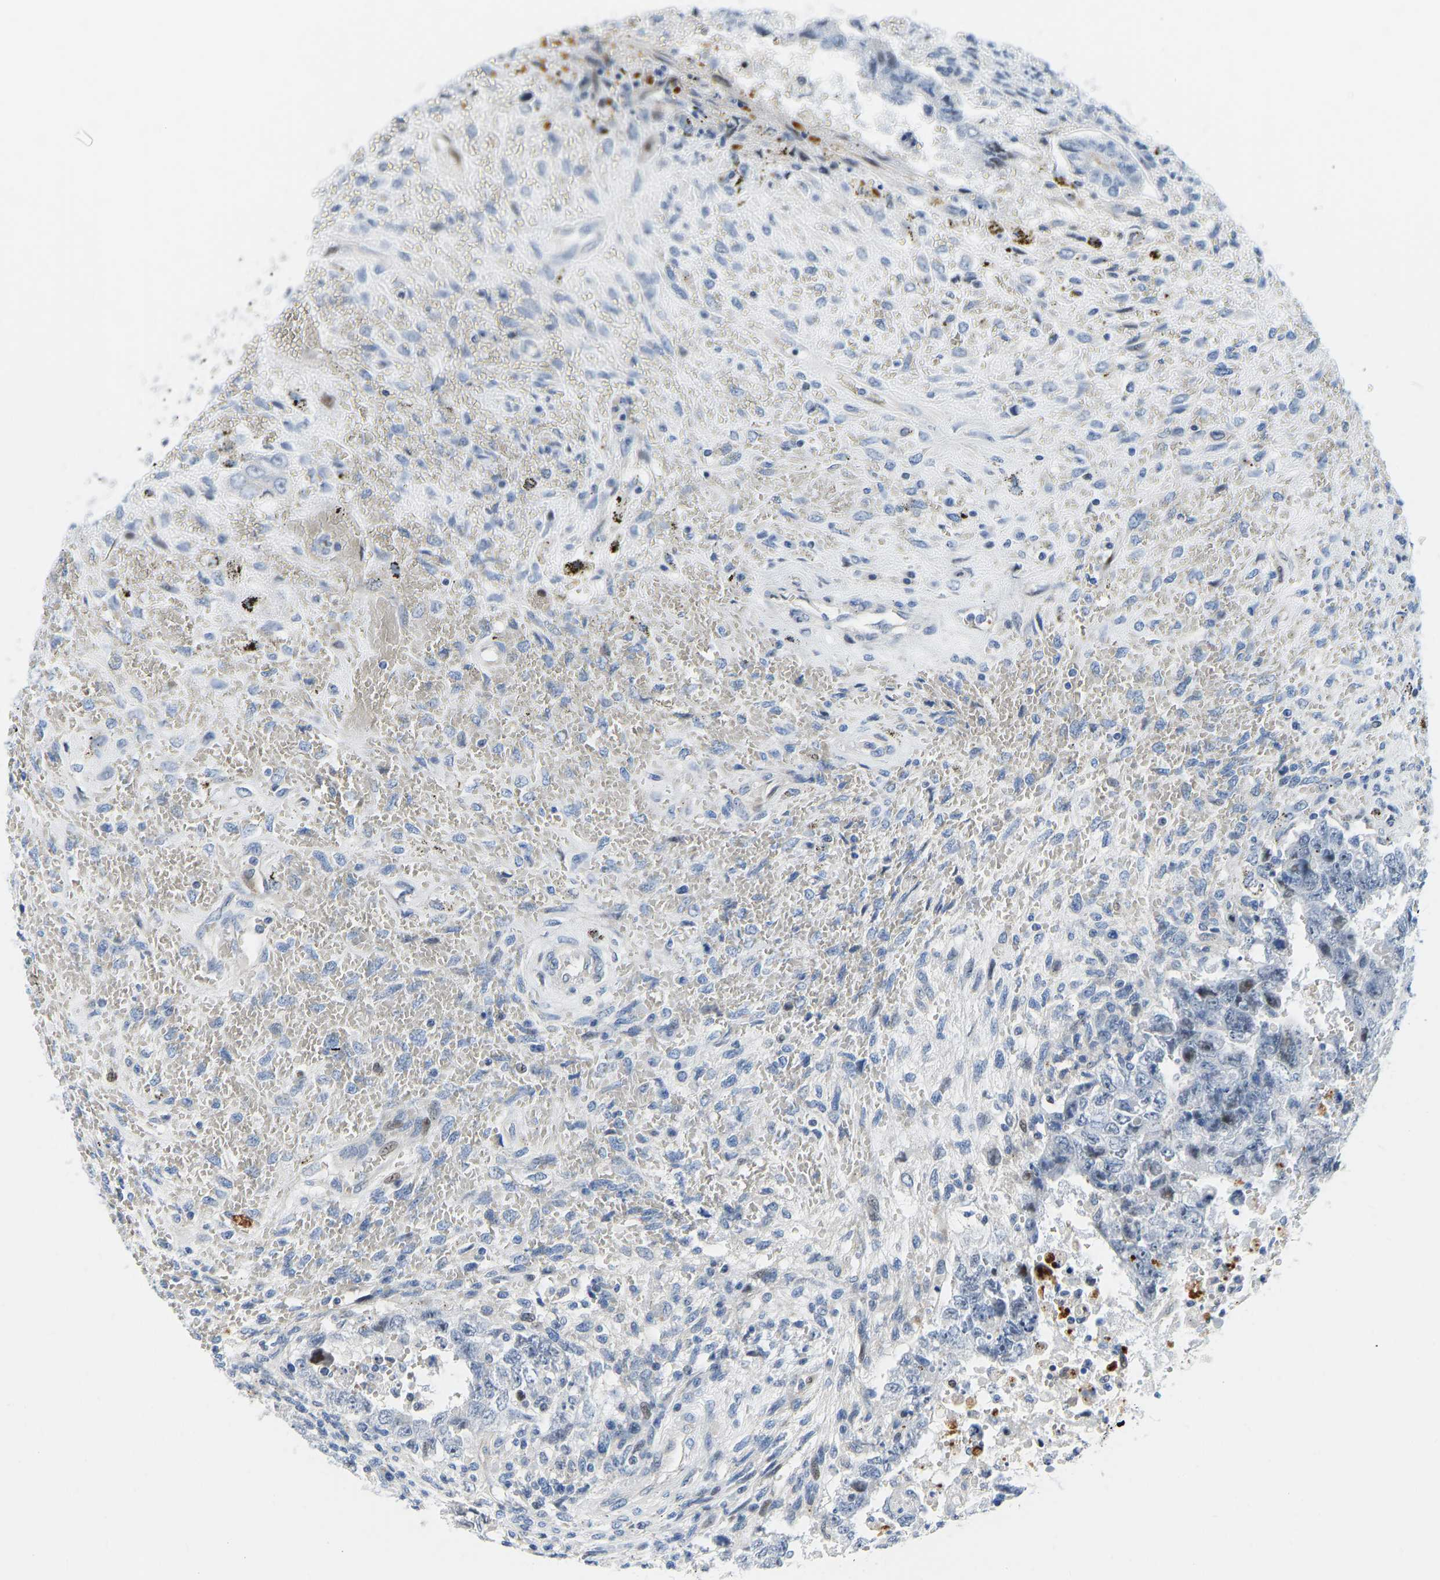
{"staining": {"intensity": "weak", "quantity": "<25%", "location": "nuclear"}, "tissue": "testis cancer", "cell_type": "Tumor cells", "image_type": "cancer", "snomed": [{"axis": "morphology", "description": "Carcinoma, Embryonal, NOS"}, {"axis": "topography", "description": "Testis"}], "caption": "The micrograph reveals no significant expression in tumor cells of embryonal carcinoma (testis).", "gene": "HDAC5", "patient": {"sex": "male", "age": 26}}